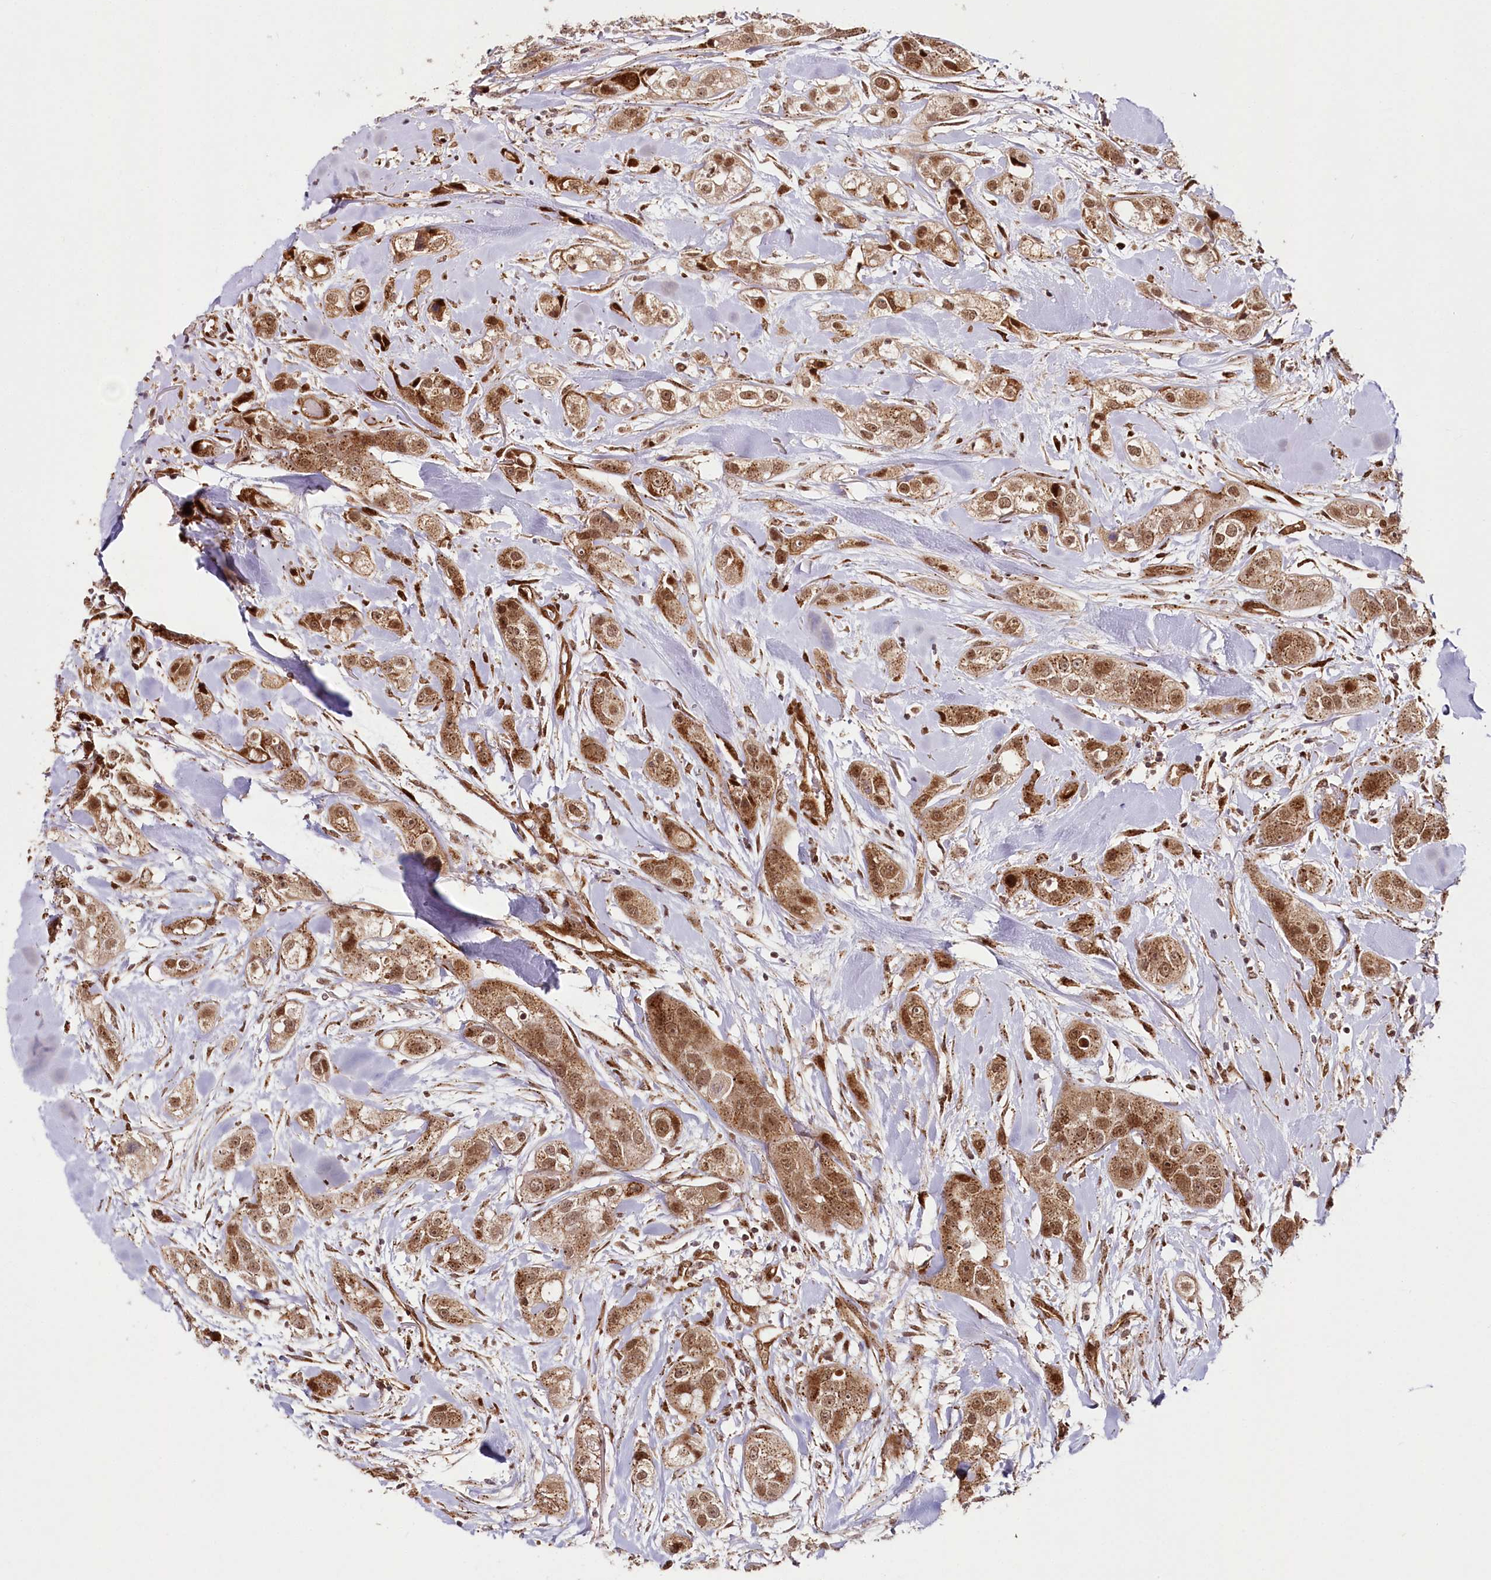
{"staining": {"intensity": "moderate", "quantity": ">75%", "location": "cytoplasmic/membranous,nuclear"}, "tissue": "head and neck cancer", "cell_type": "Tumor cells", "image_type": "cancer", "snomed": [{"axis": "morphology", "description": "Normal tissue, NOS"}, {"axis": "morphology", "description": "Squamous cell carcinoma, NOS"}, {"axis": "topography", "description": "Skeletal muscle"}, {"axis": "topography", "description": "Head-Neck"}], "caption": "Protein positivity by immunohistochemistry exhibits moderate cytoplasmic/membranous and nuclear staining in about >75% of tumor cells in head and neck cancer.", "gene": "COPG1", "patient": {"sex": "male", "age": 51}}